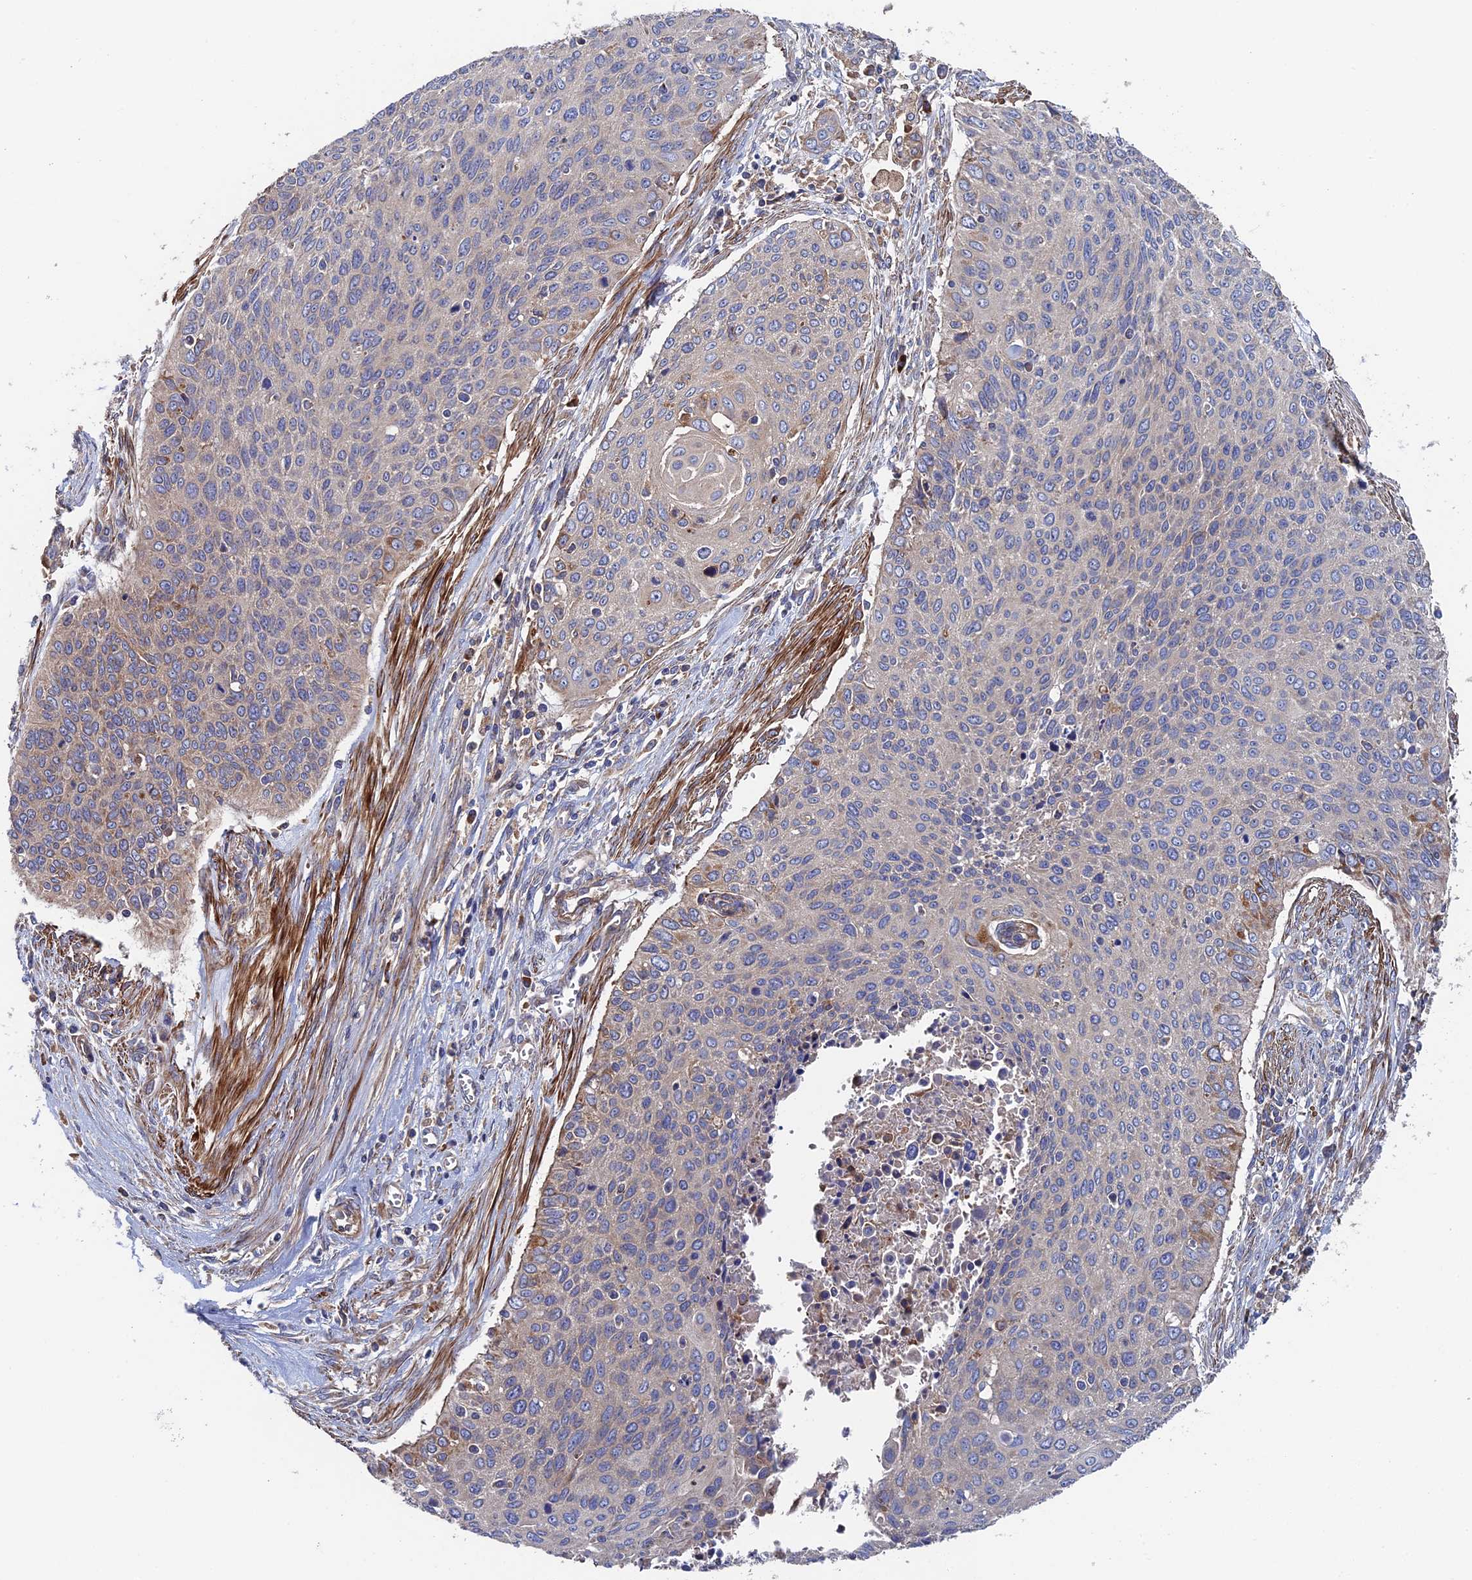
{"staining": {"intensity": "negative", "quantity": "none", "location": "none"}, "tissue": "cervical cancer", "cell_type": "Tumor cells", "image_type": "cancer", "snomed": [{"axis": "morphology", "description": "Squamous cell carcinoma, NOS"}, {"axis": "topography", "description": "Cervix"}], "caption": "The image displays no significant positivity in tumor cells of squamous cell carcinoma (cervical).", "gene": "DNAJC3", "patient": {"sex": "female", "age": 55}}